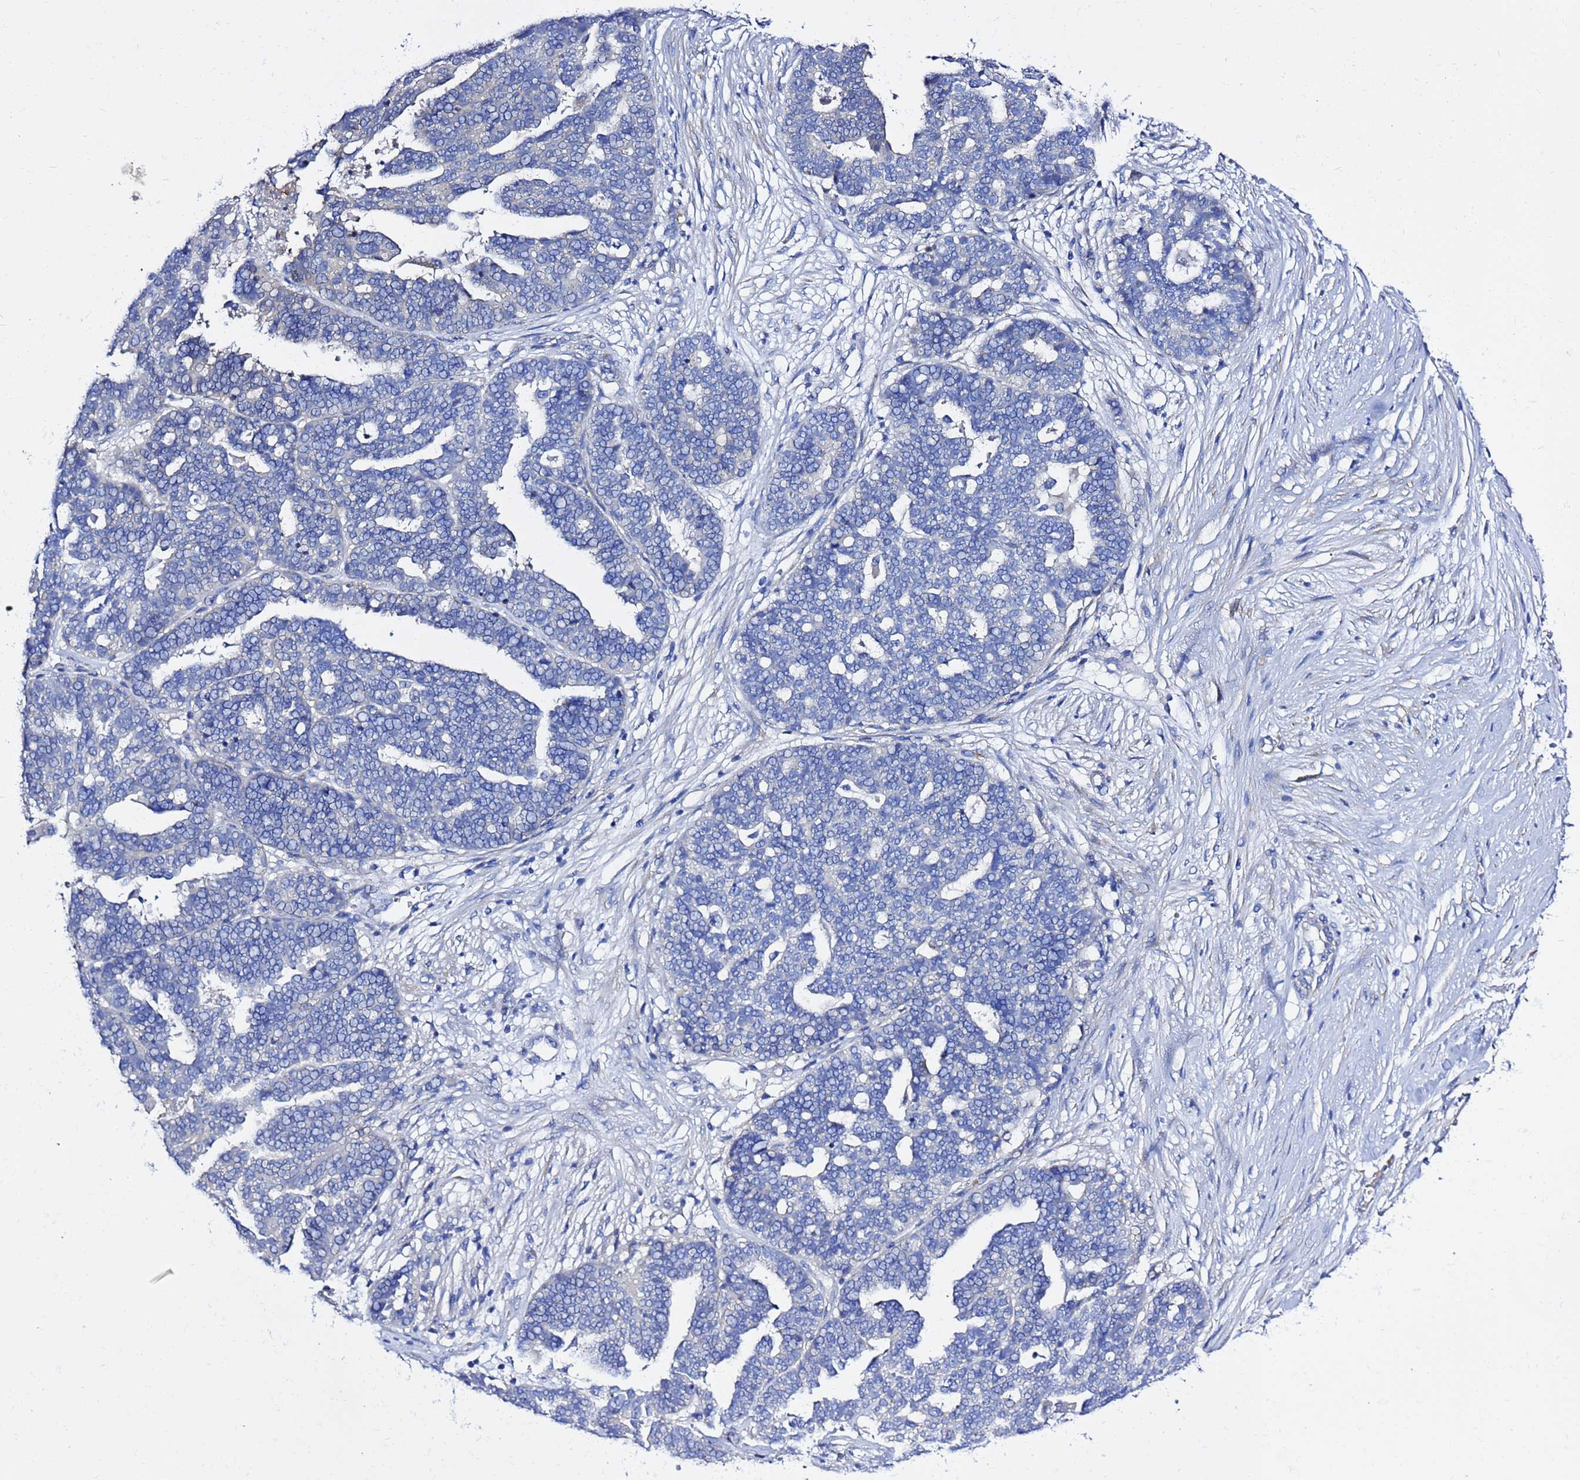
{"staining": {"intensity": "negative", "quantity": "none", "location": "none"}, "tissue": "ovarian cancer", "cell_type": "Tumor cells", "image_type": "cancer", "snomed": [{"axis": "morphology", "description": "Cystadenocarcinoma, serous, NOS"}, {"axis": "topography", "description": "Ovary"}], "caption": "Tumor cells are negative for brown protein staining in ovarian serous cystadenocarcinoma.", "gene": "USP18", "patient": {"sex": "female", "age": 59}}